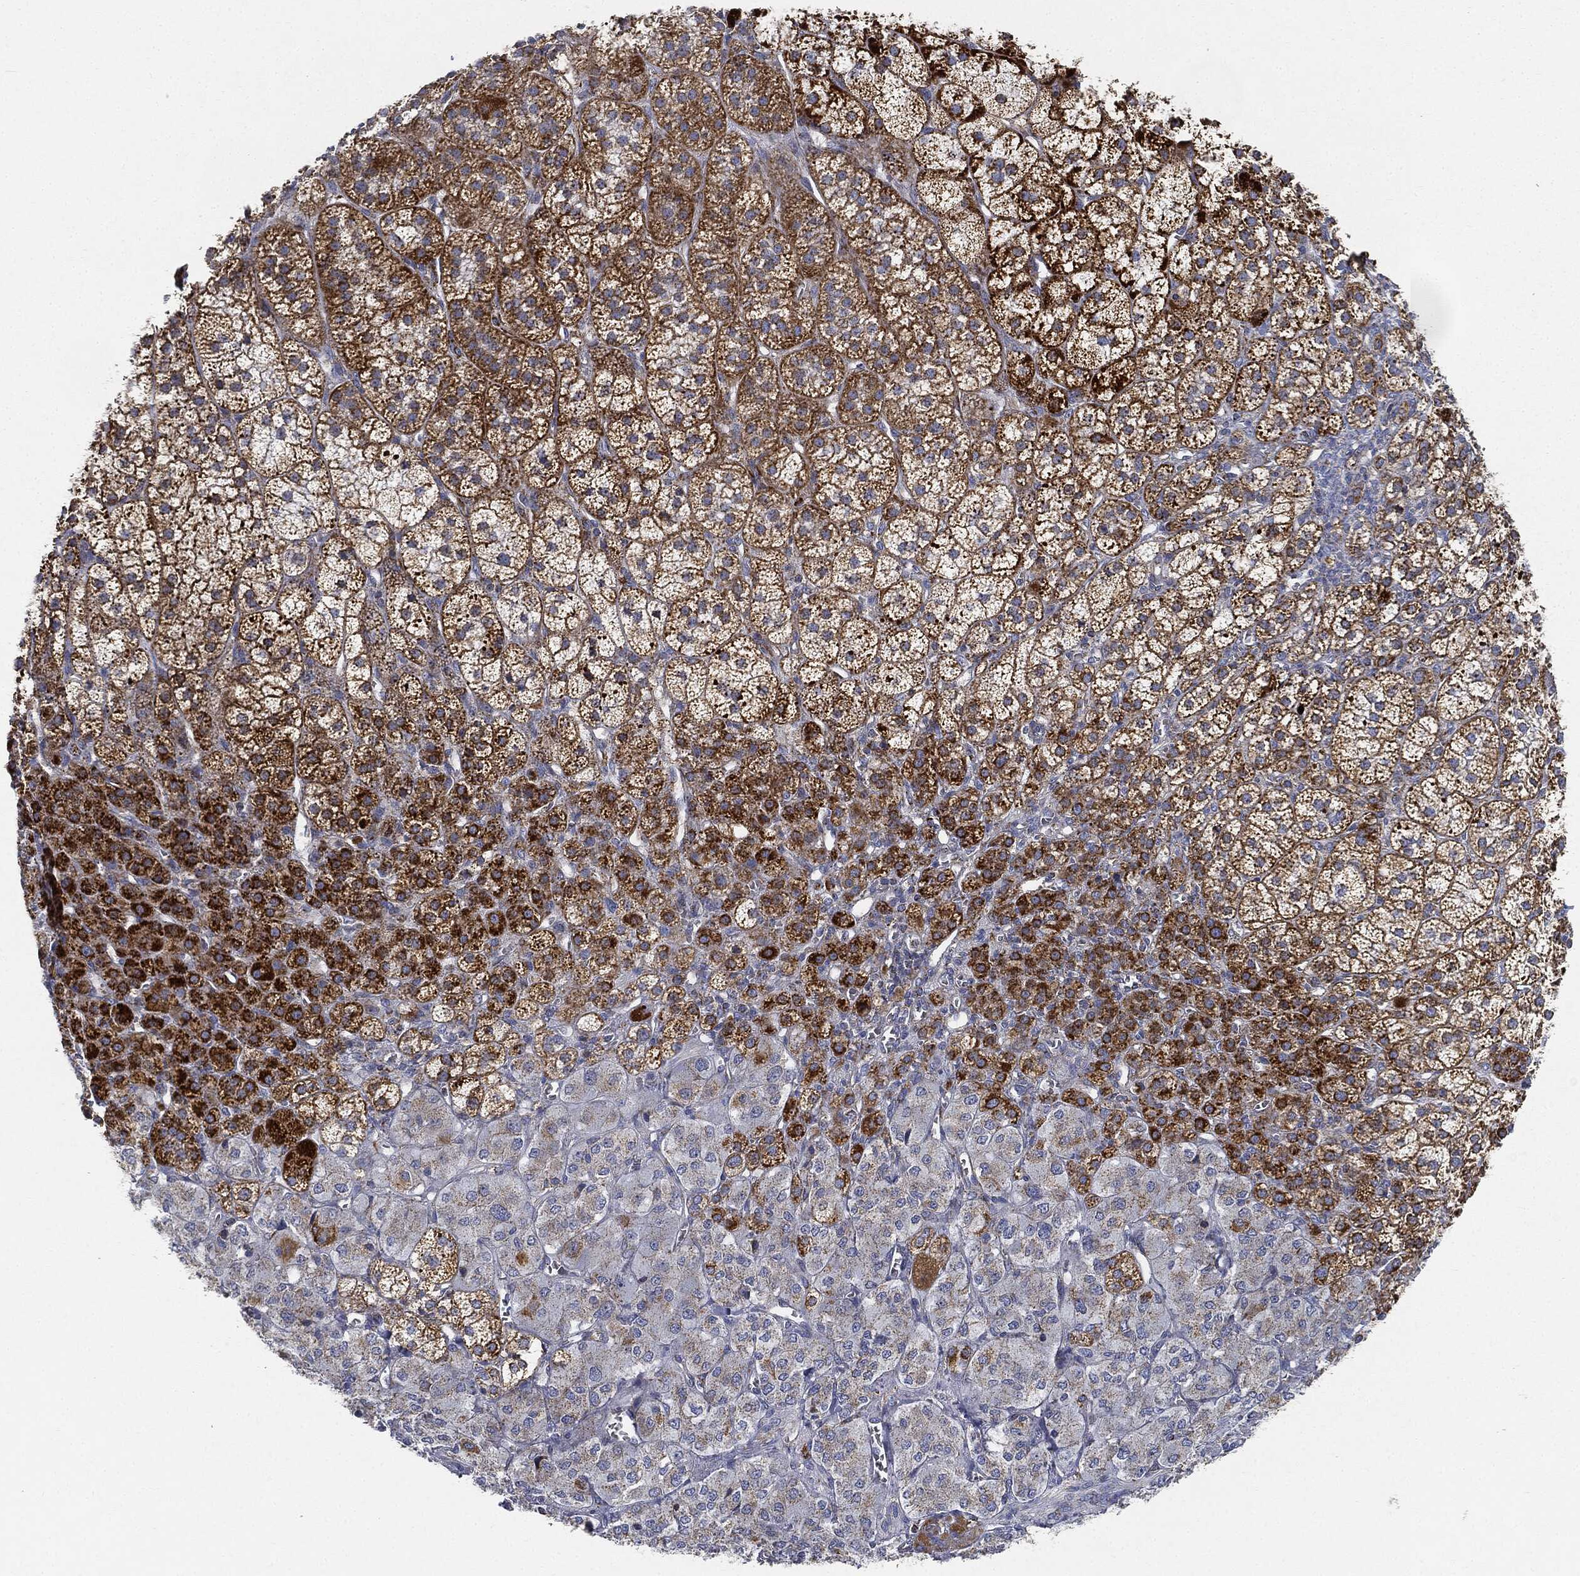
{"staining": {"intensity": "strong", "quantity": ">75%", "location": "cytoplasmic/membranous"}, "tissue": "adrenal gland", "cell_type": "Glandular cells", "image_type": "normal", "snomed": [{"axis": "morphology", "description": "Normal tissue, NOS"}, {"axis": "topography", "description": "Adrenal gland"}], "caption": "Protein staining exhibits strong cytoplasmic/membranous staining in about >75% of glandular cells in benign adrenal gland. (Brightfield microscopy of DAB IHC at high magnification).", "gene": "CAPN15", "patient": {"sex": "female", "age": 60}}